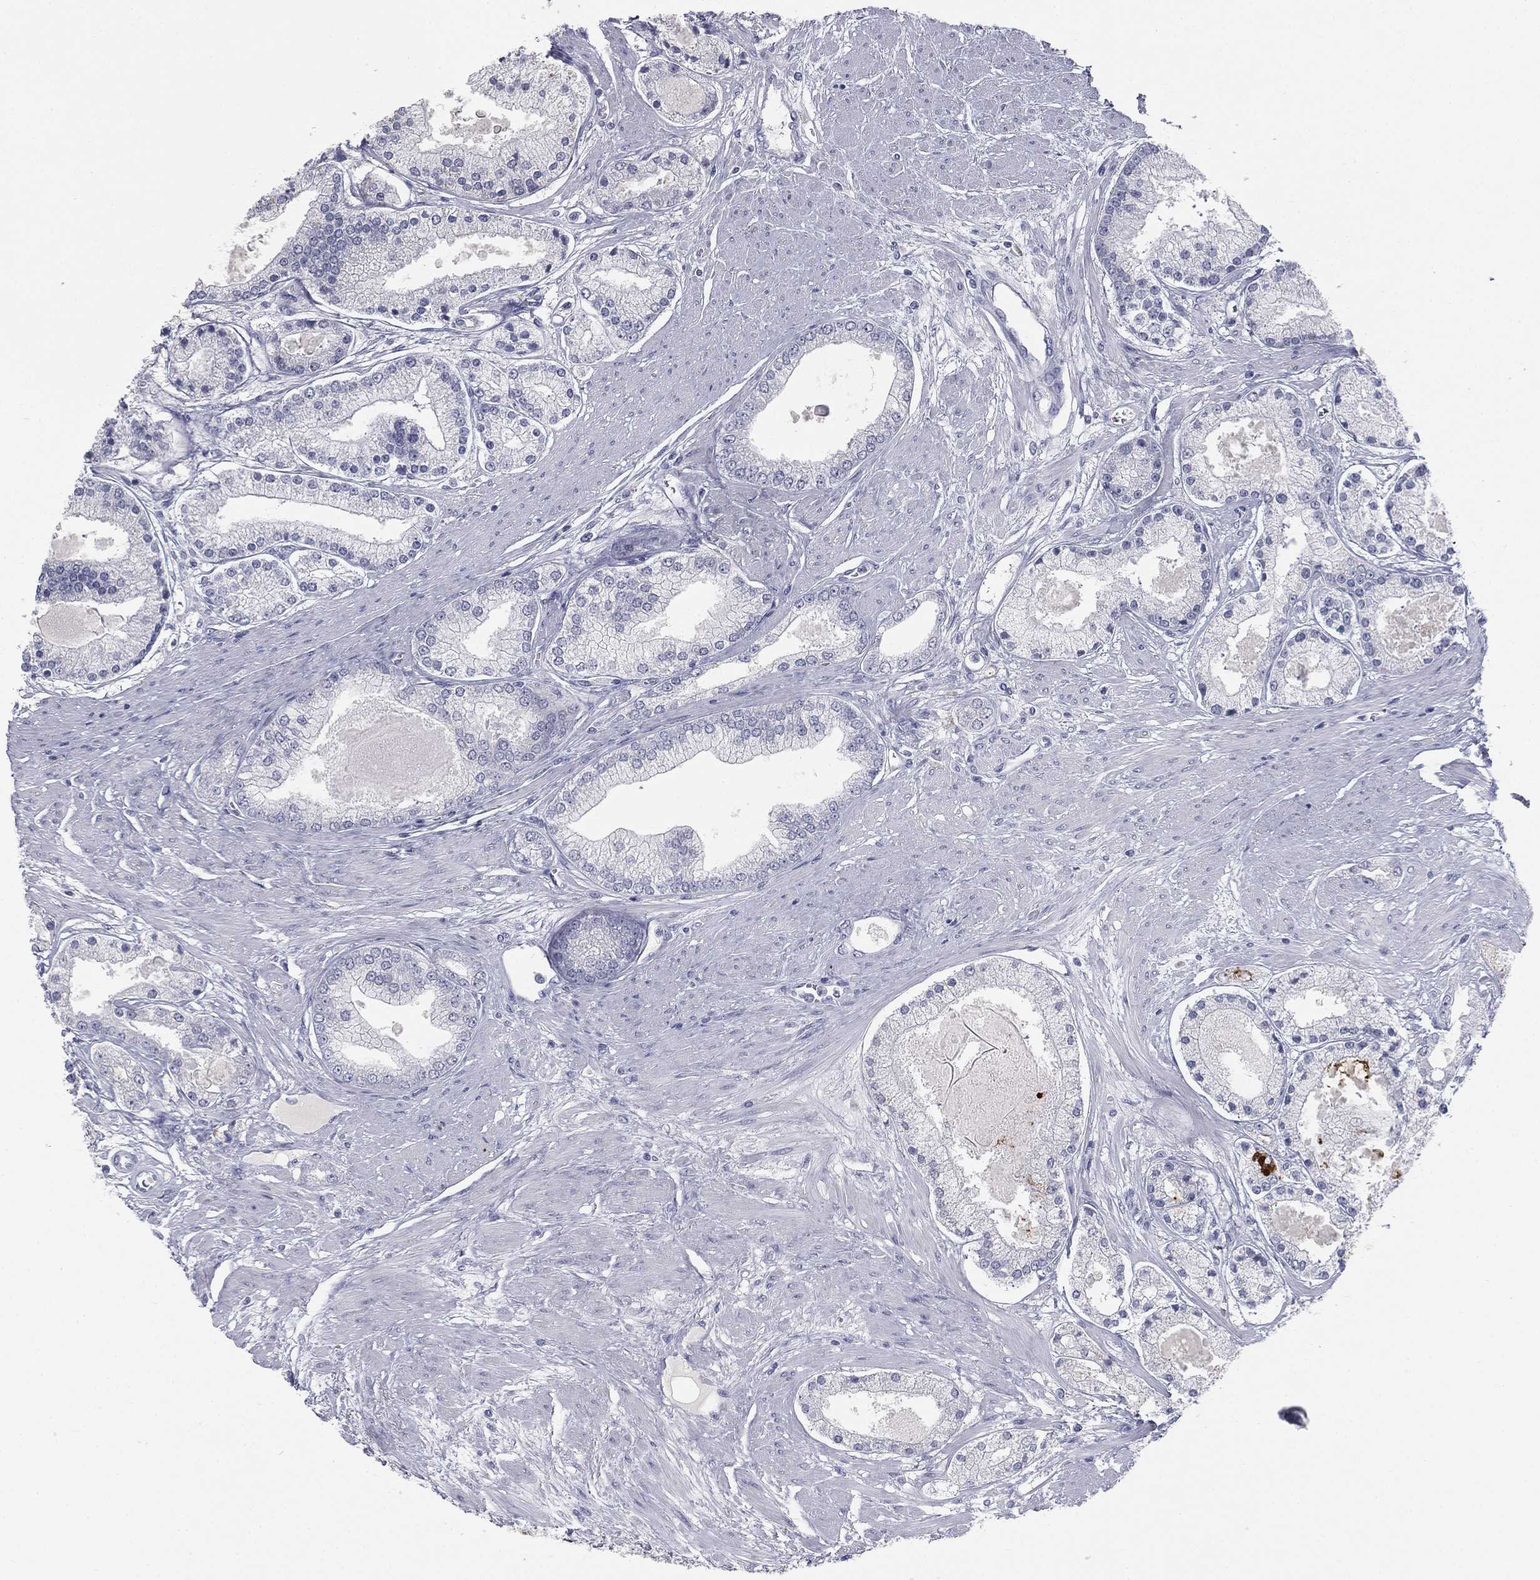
{"staining": {"intensity": "negative", "quantity": "none", "location": "none"}, "tissue": "prostate cancer", "cell_type": "Tumor cells", "image_type": "cancer", "snomed": [{"axis": "morphology", "description": "Adenocarcinoma, High grade"}, {"axis": "topography", "description": "Prostate"}], "caption": "IHC micrograph of prostate high-grade adenocarcinoma stained for a protein (brown), which shows no staining in tumor cells.", "gene": "MUC5AC", "patient": {"sex": "male", "age": 67}}